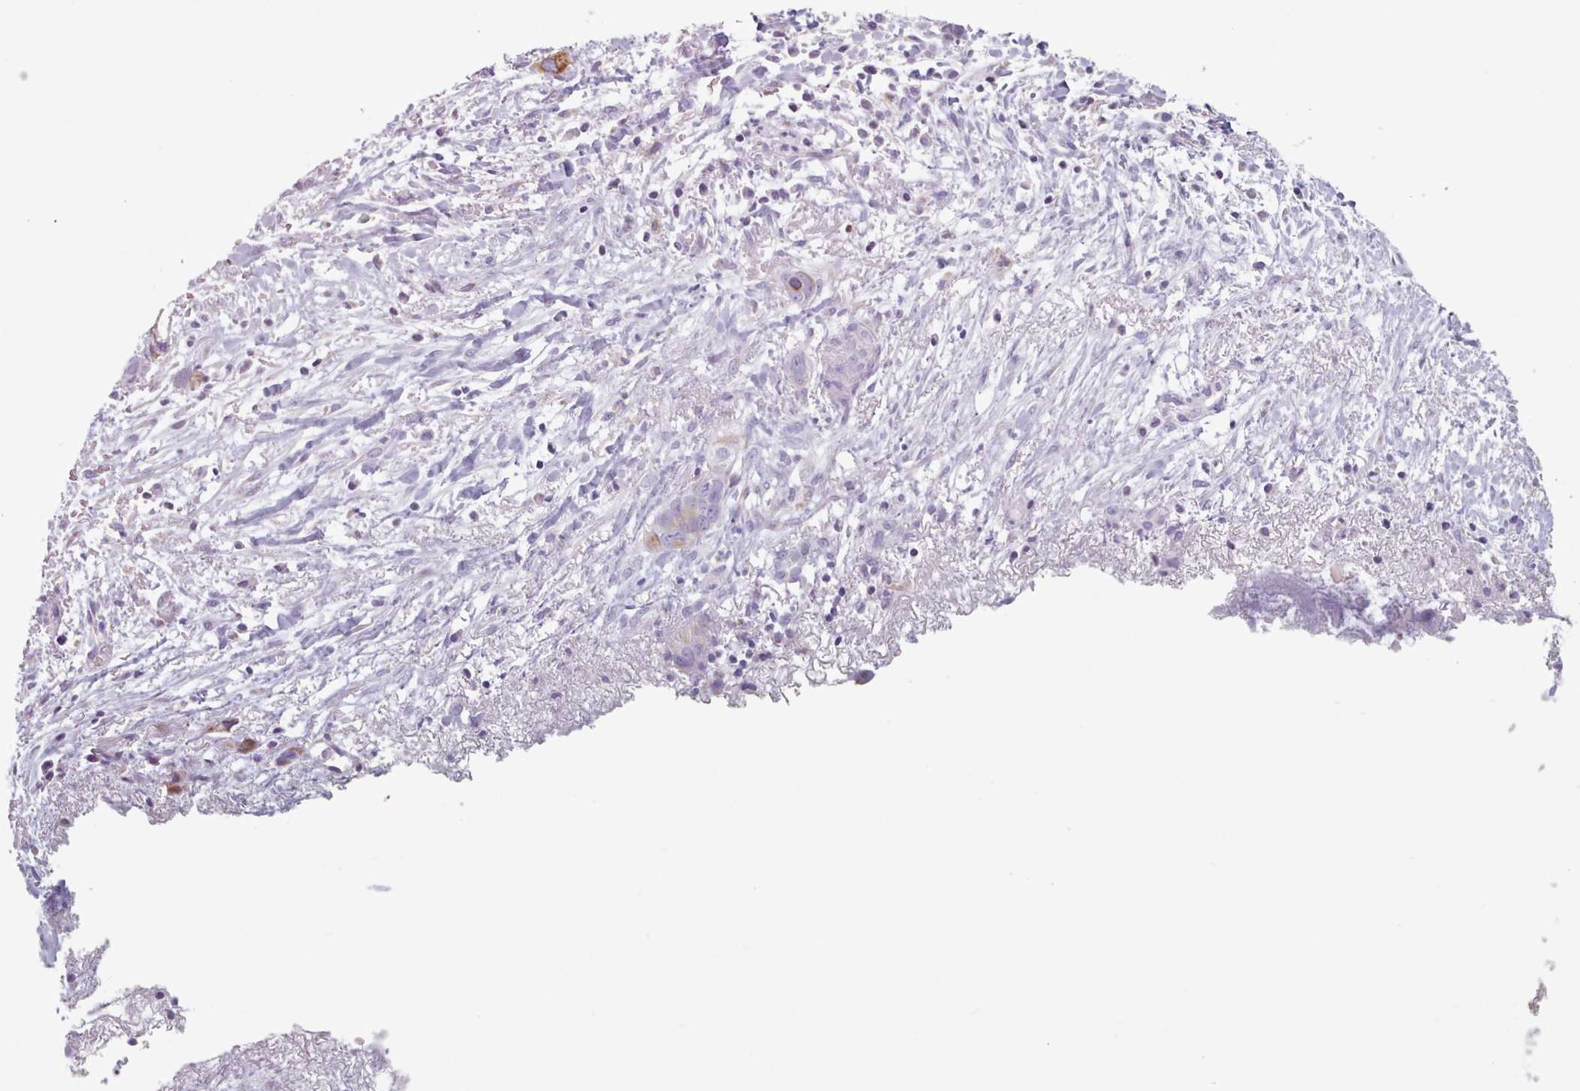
{"staining": {"intensity": "weak", "quantity": "<25%", "location": "cytoplasmic/membranous"}, "tissue": "liver cancer", "cell_type": "Tumor cells", "image_type": "cancer", "snomed": [{"axis": "morphology", "description": "Cholangiocarcinoma"}, {"axis": "topography", "description": "Liver"}], "caption": "High magnification brightfield microscopy of liver cancer stained with DAB (3,3'-diaminobenzidine) (brown) and counterstained with hematoxylin (blue): tumor cells show no significant expression. (DAB IHC, high magnification).", "gene": "FAM170B", "patient": {"sex": "female", "age": 79}}